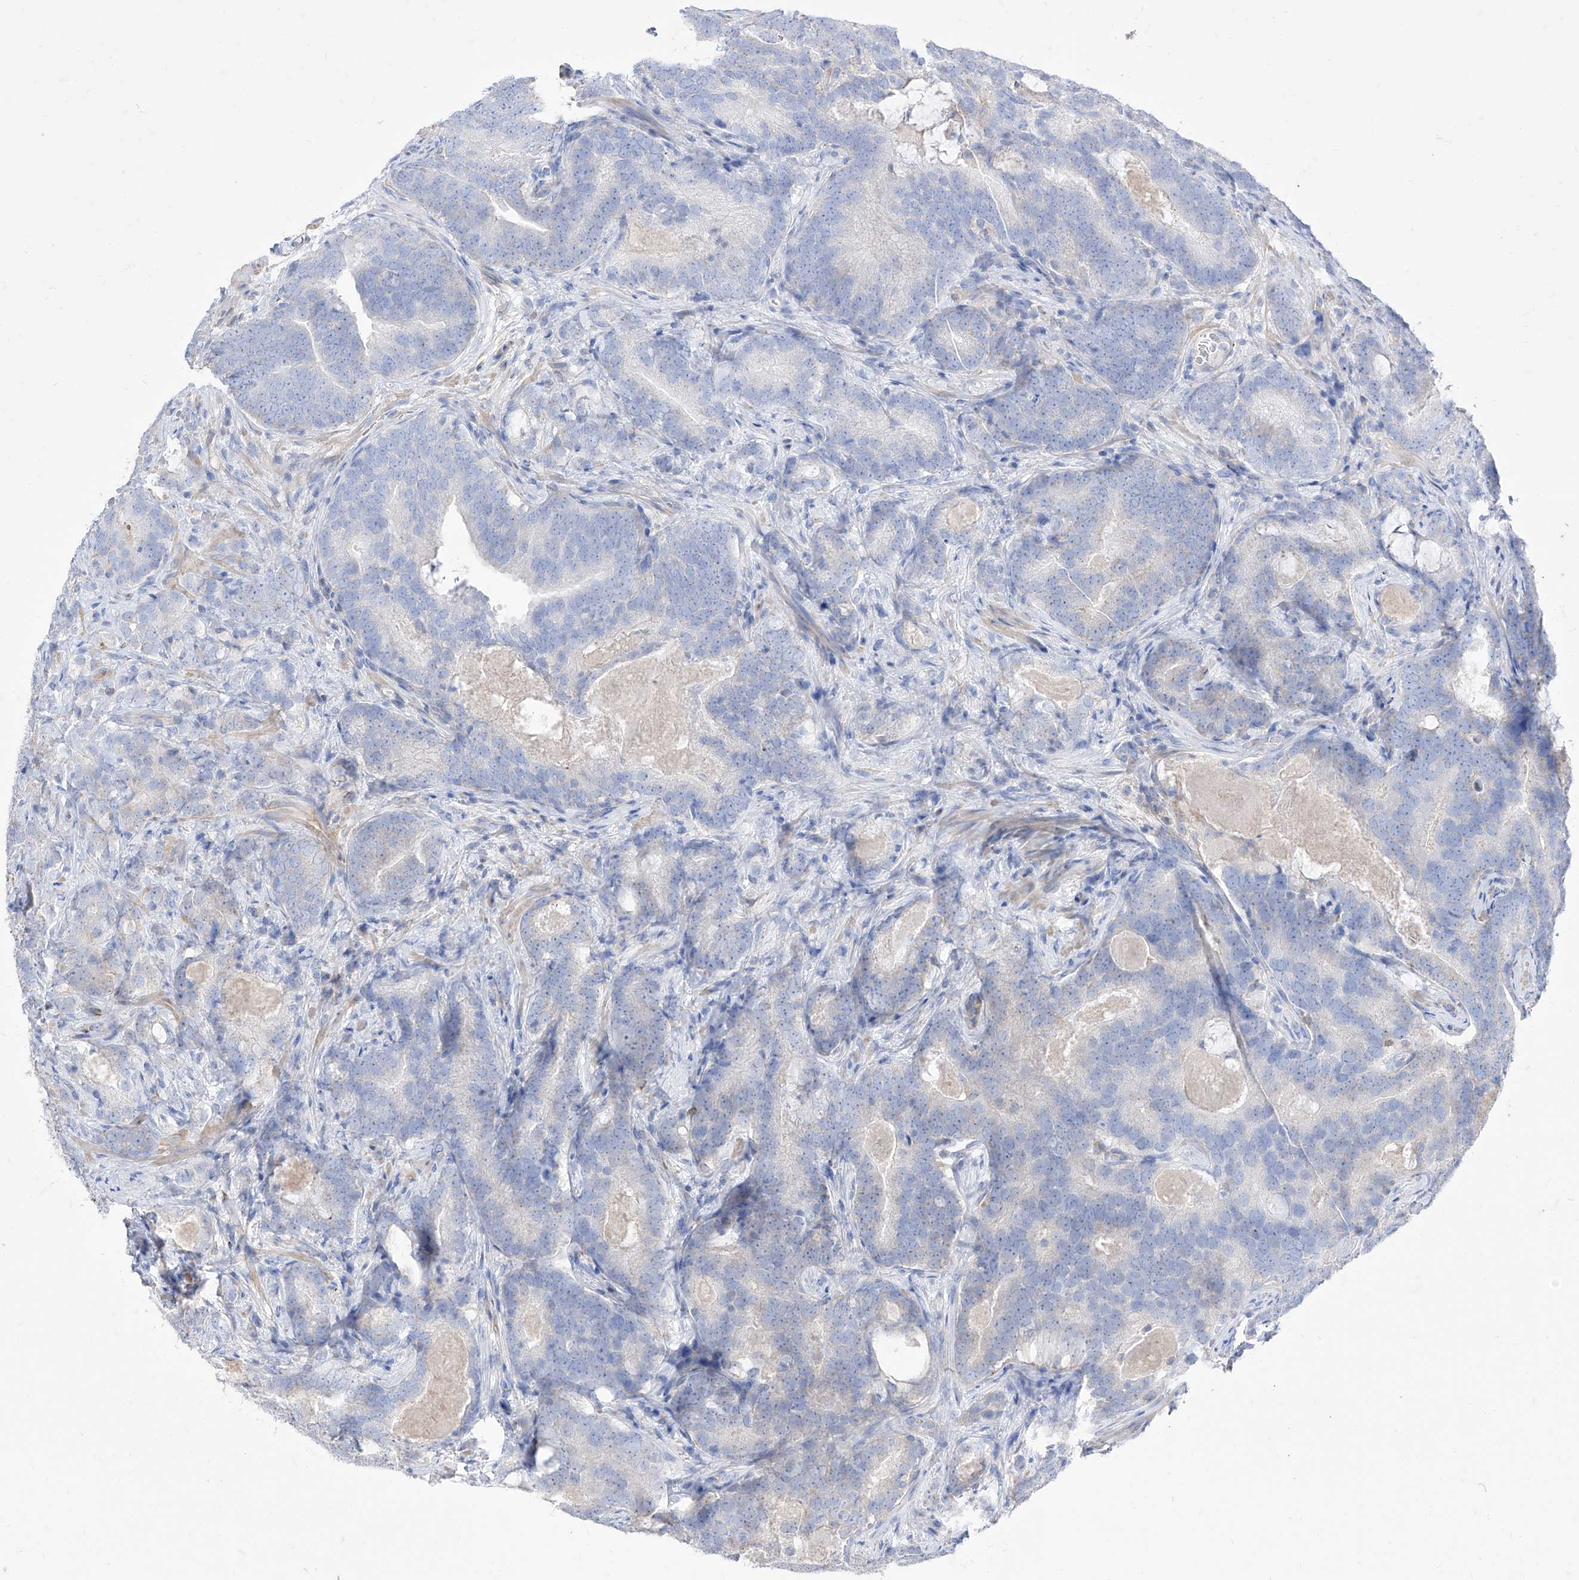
{"staining": {"intensity": "negative", "quantity": "none", "location": "none"}, "tissue": "prostate cancer", "cell_type": "Tumor cells", "image_type": "cancer", "snomed": [{"axis": "morphology", "description": "Adenocarcinoma, High grade"}, {"axis": "topography", "description": "Prostate"}], "caption": "The photomicrograph reveals no staining of tumor cells in prostate cancer (high-grade adenocarcinoma).", "gene": "C1orf74", "patient": {"sex": "male", "age": 66}}